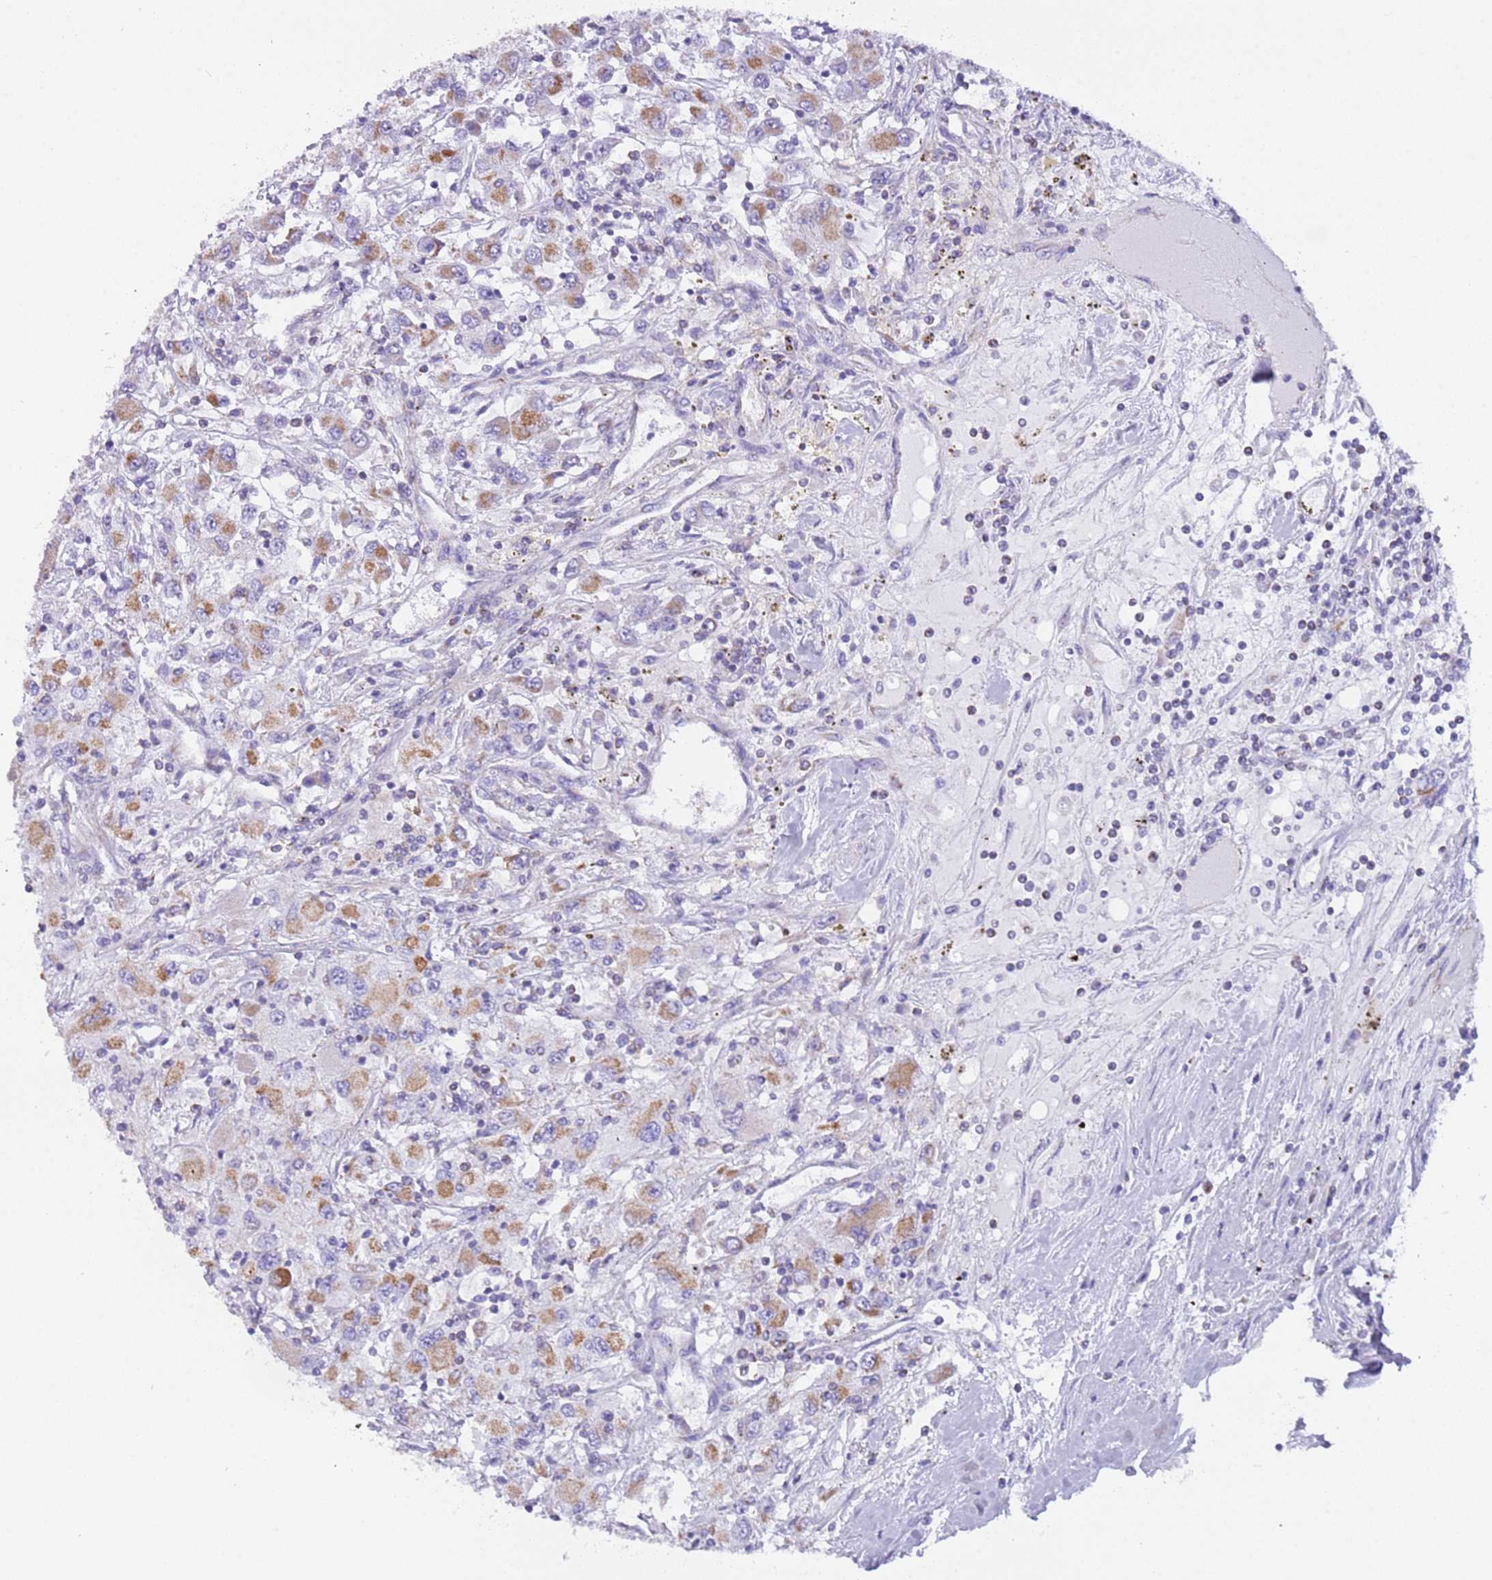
{"staining": {"intensity": "moderate", "quantity": ">75%", "location": "cytoplasmic/membranous"}, "tissue": "renal cancer", "cell_type": "Tumor cells", "image_type": "cancer", "snomed": [{"axis": "morphology", "description": "Adenocarcinoma, NOS"}, {"axis": "topography", "description": "Kidney"}], "caption": "High-magnification brightfield microscopy of renal adenocarcinoma stained with DAB (brown) and counterstained with hematoxylin (blue). tumor cells exhibit moderate cytoplasmic/membranous positivity is present in approximately>75% of cells. (DAB (3,3'-diaminobenzidine) IHC, brown staining for protein, blue staining for nuclei).", "gene": "SUCLG2", "patient": {"sex": "female", "age": 67}}